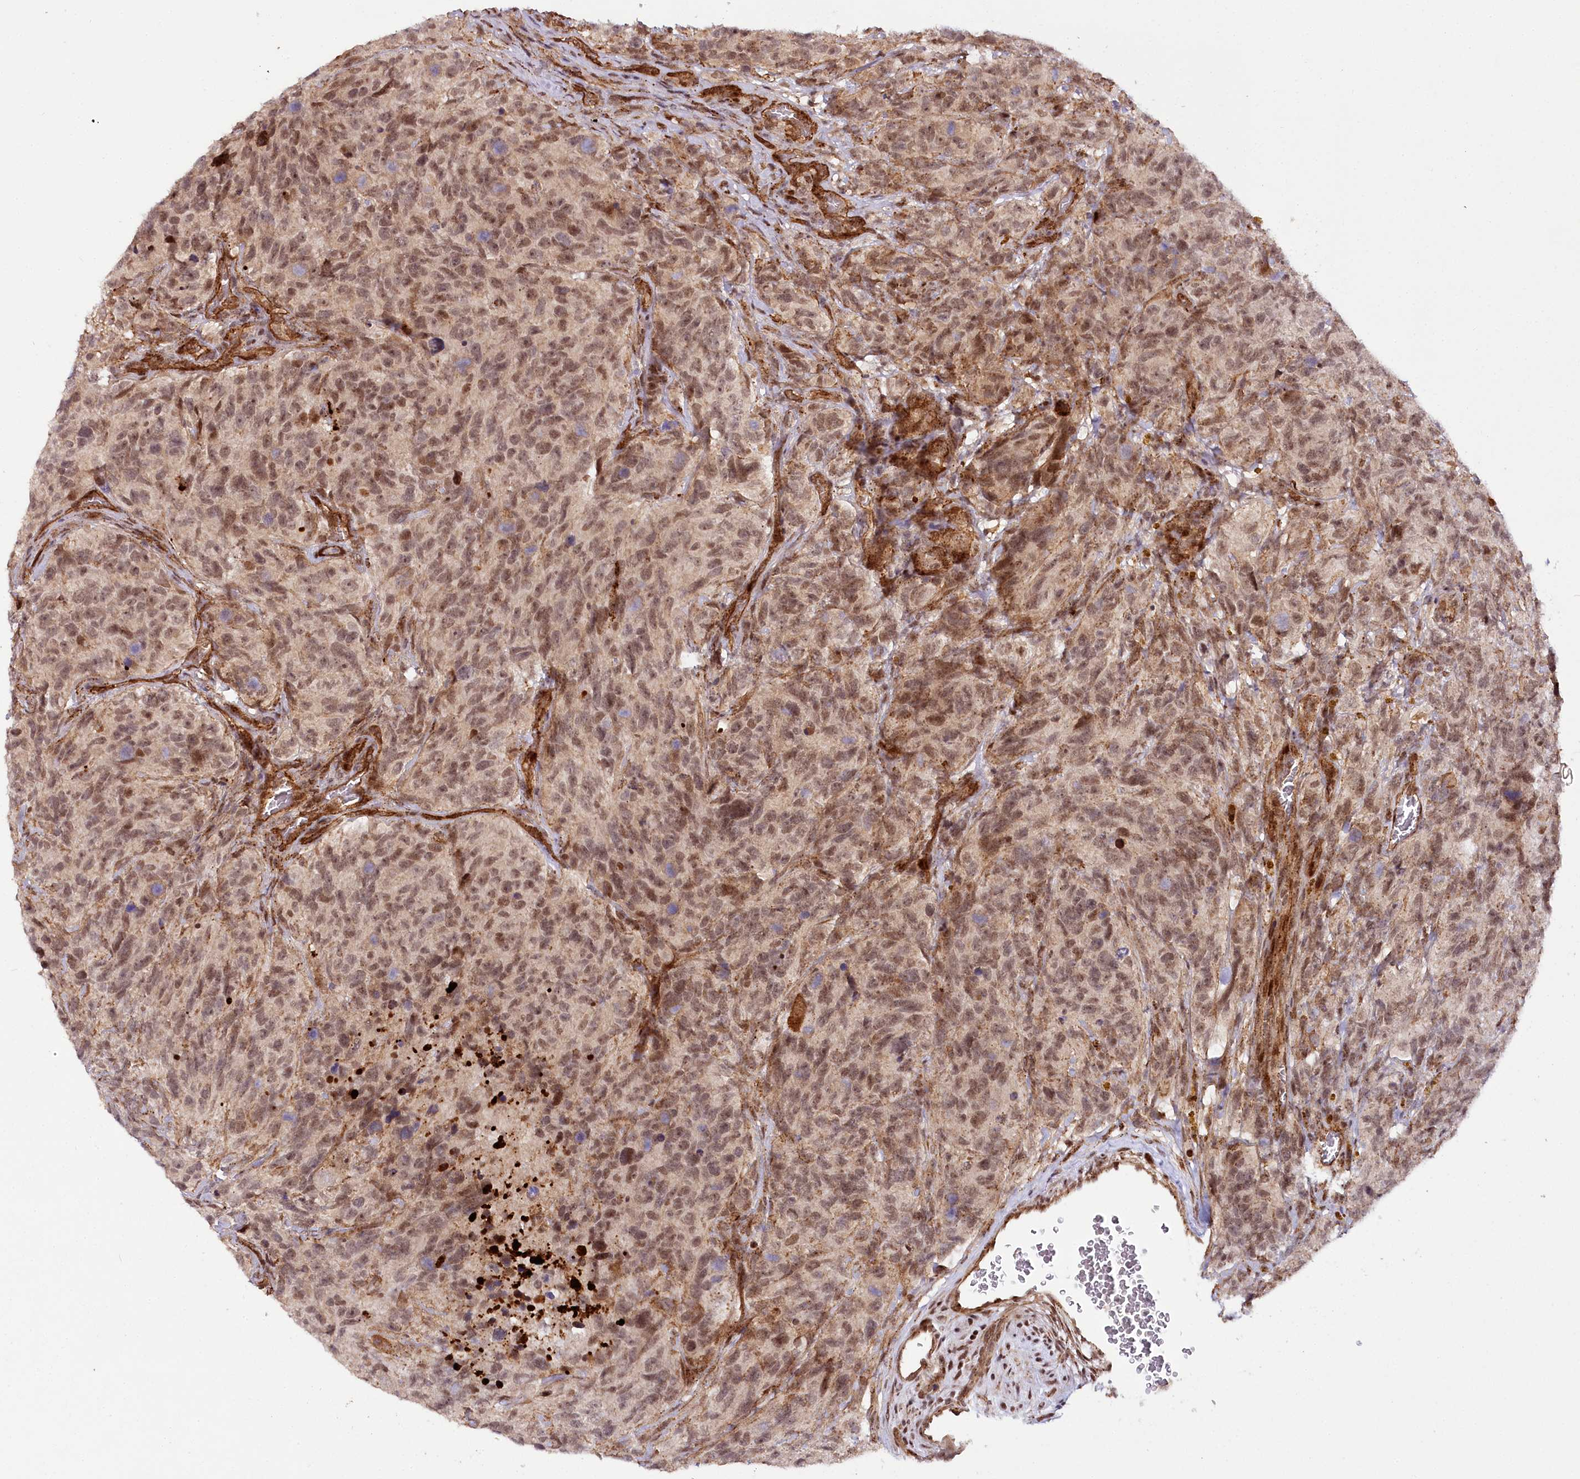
{"staining": {"intensity": "moderate", "quantity": ">75%", "location": "cytoplasmic/membranous,nuclear"}, "tissue": "glioma", "cell_type": "Tumor cells", "image_type": "cancer", "snomed": [{"axis": "morphology", "description": "Glioma, malignant, High grade"}, {"axis": "topography", "description": "Brain"}], "caption": "DAB (3,3'-diaminobenzidine) immunohistochemical staining of human malignant glioma (high-grade) reveals moderate cytoplasmic/membranous and nuclear protein expression in about >75% of tumor cells.", "gene": "COPG1", "patient": {"sex": "male", "age": 69}}